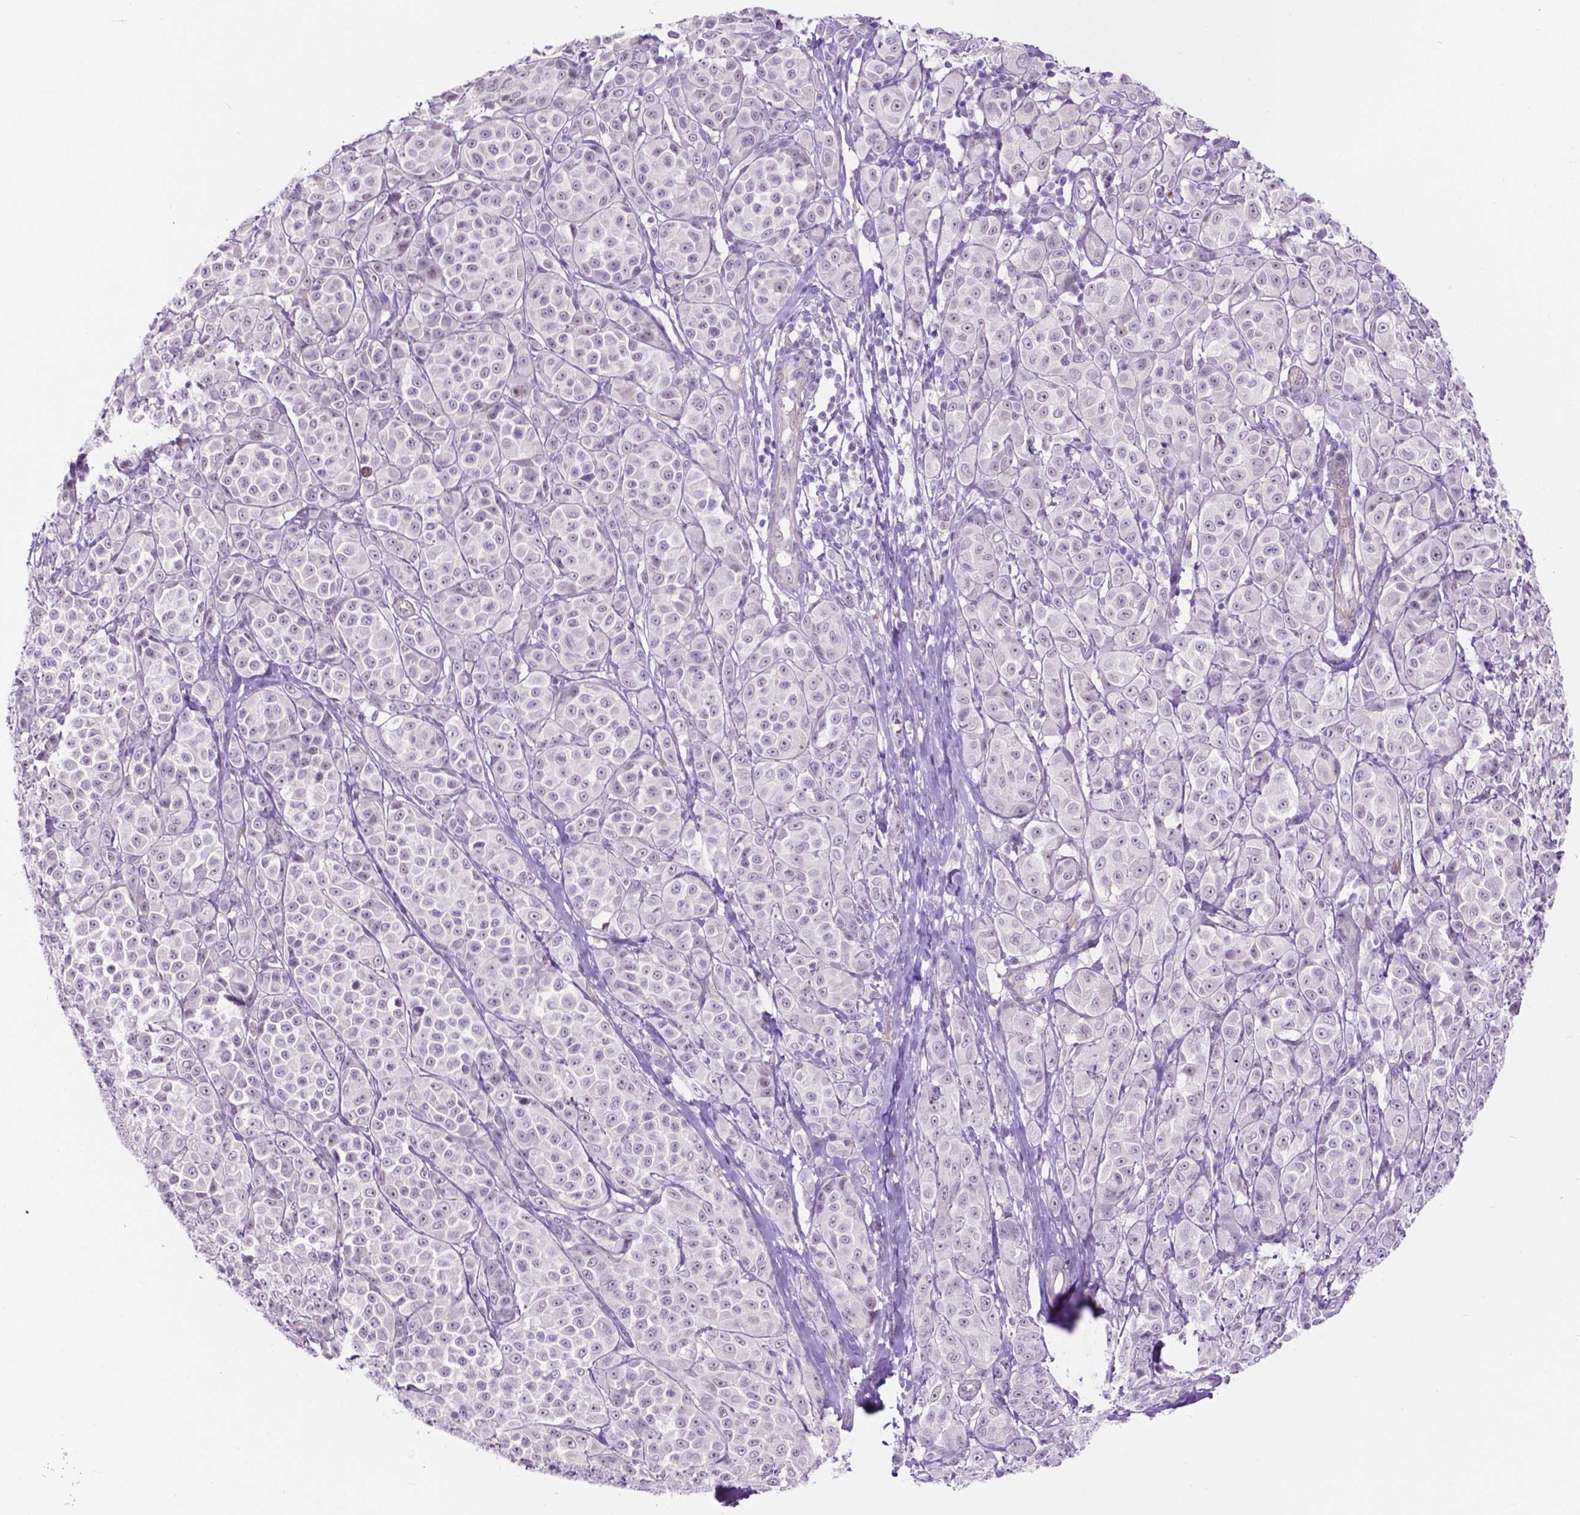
{"staining": {"intensity": "negative", "quantity": "none", "location": "none"}, "tissue": "melanoma", "cell_type": "Tumor cells", "image_type": "cancer", "snomed": [{"axis": "morphology", "description": "Malignant melanoma, NOS"}, {"axis": "topography", "description": "Skin"}], "caption": "Tumor cells show no significant protein expression in melanoma.", "gene": "ACY3", "patient": {"sex": "male", "age": 89}}